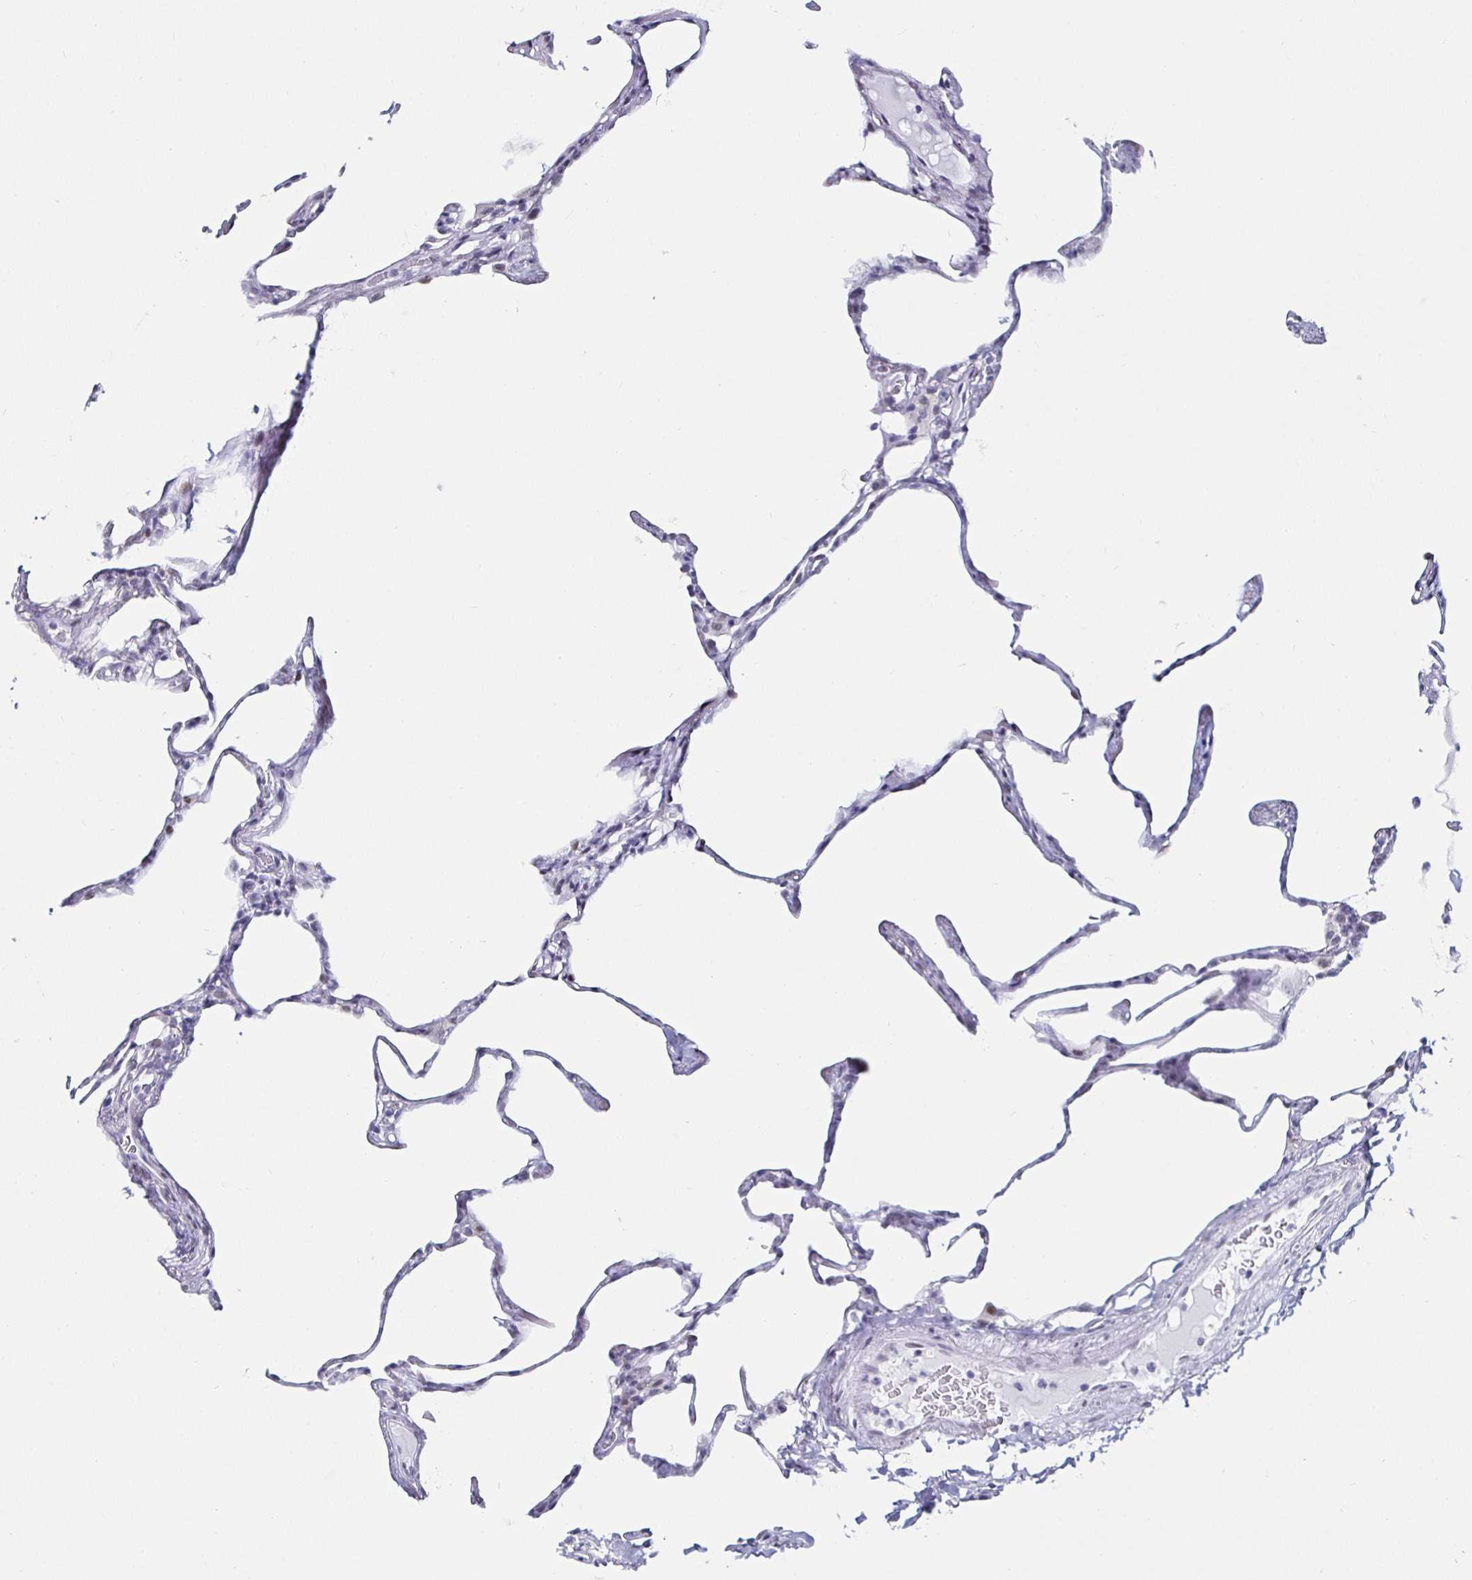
{"staining": {"intensity": "negative", "quantity": "none", "location": "none"}, "tissue": "lung", "cell_type": "Alveolar cells", "image_type": "normal", "snomed": [{"axis": "morphology", "description": "Normal tissue, NOS"}, {"axis": "topography", "description": "Lung"}], "caption": "Immunohistochemistry of normal lung shows no staining in alveolar cells. (DAB (3,3'-diaminobenzidine) immunohistochemistry visualized using brightfield microscopy, high magnification).", "gene": "KRT4", "patient": {"sex": "male", "age": 65}}